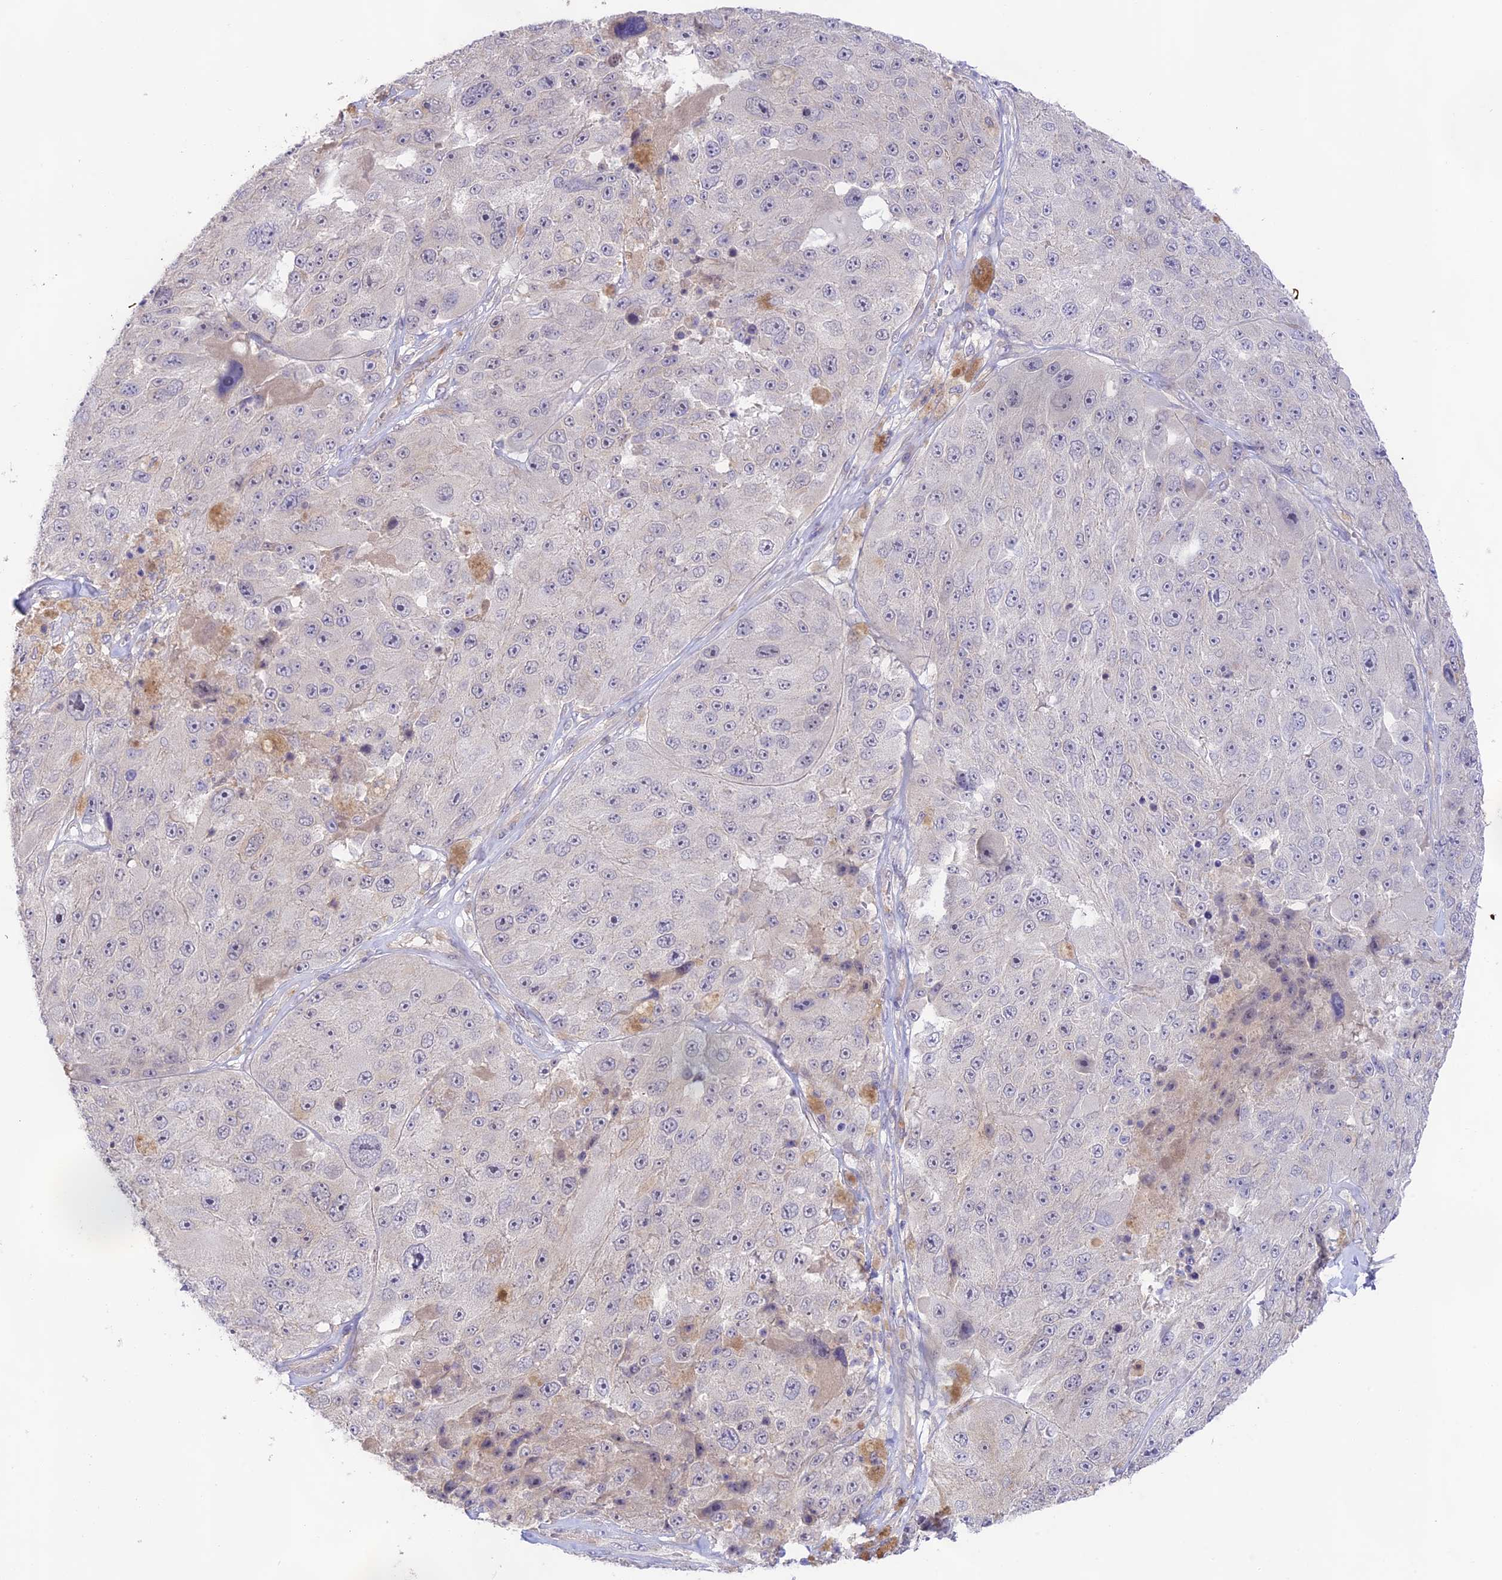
{"staining": {"intensity": "negative", "quantity": "none", "location": "none"}, "tissue": "melanoma", "cell_type": "Tumor cells", "image_type": "cancer", "snomed": [{"axis": "morphology", "description": "Malignant melanoma, Metastatic site"}, {"axis": "topography", "description": "Lymph node"}], "caption": "High magnification brightfield microscopy of malignant melanoma (metastatic site) stained with DAB (3,3'-diaminobenzidine) (brown) and counterstained with hematoxylin (blue): tumor cells show no significant expression.", "gene": "CAMSAP3", "patient": {"sex": "male", "age": 62}}